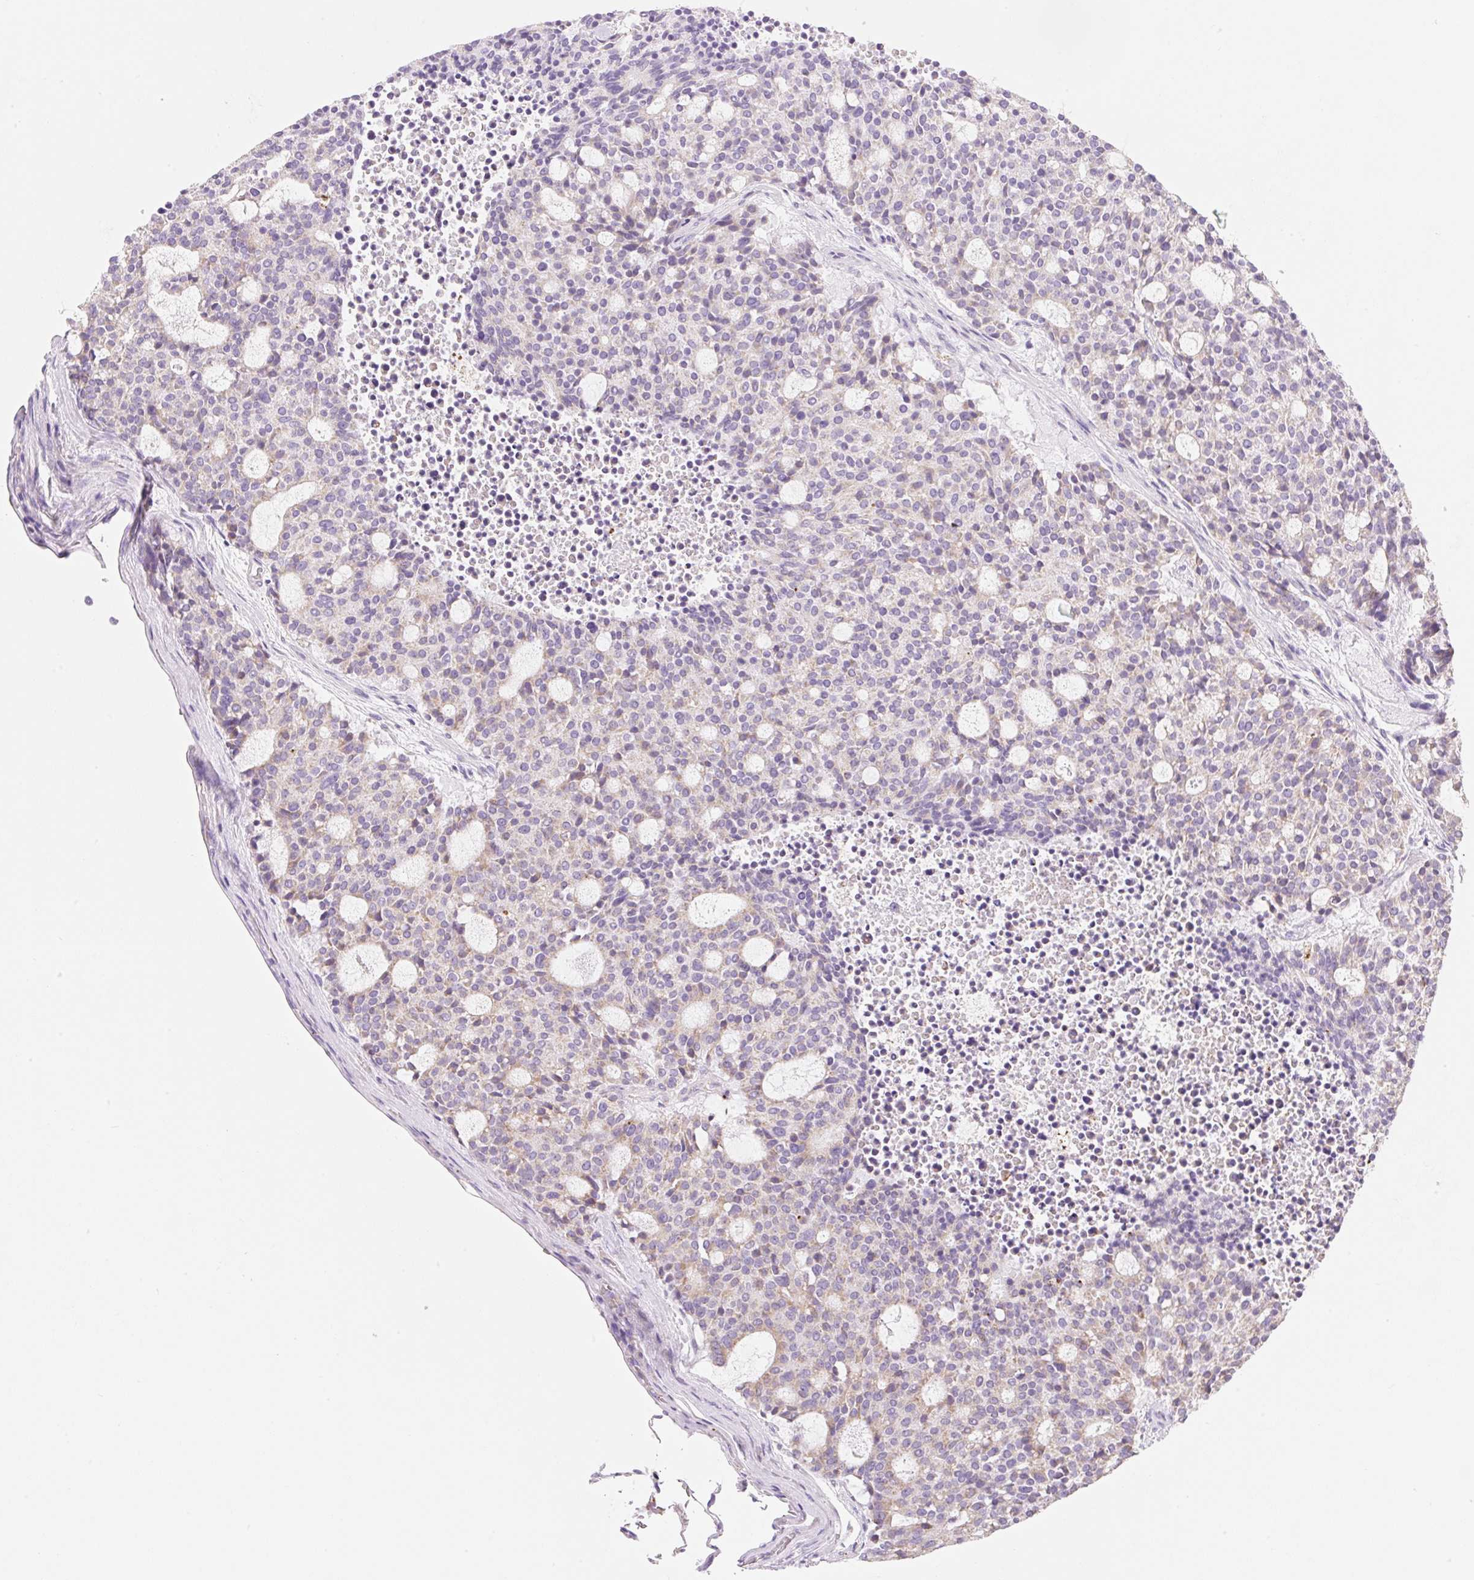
{"staining": {"intensity": "weak", "quantity": "<25%", "location": "cytoplasmic/membranous"}, "tissue": "carcinoid", "cell_type": "Tumor cells", "image_type": "cancer", "snomed": [{"axis": "morphology", "description": "Carcinoid, malignant, NOS"}, {"axis": "topography", "description": "Pancreas"}], "caption": "Tumor cells show no significant protein staining in malignant carcinoid. (Immunohistochemistry, brightfield microscopy, high magnification).", "gene": "CLEC3A", "patient": {"sex": "female", "age": 54}}